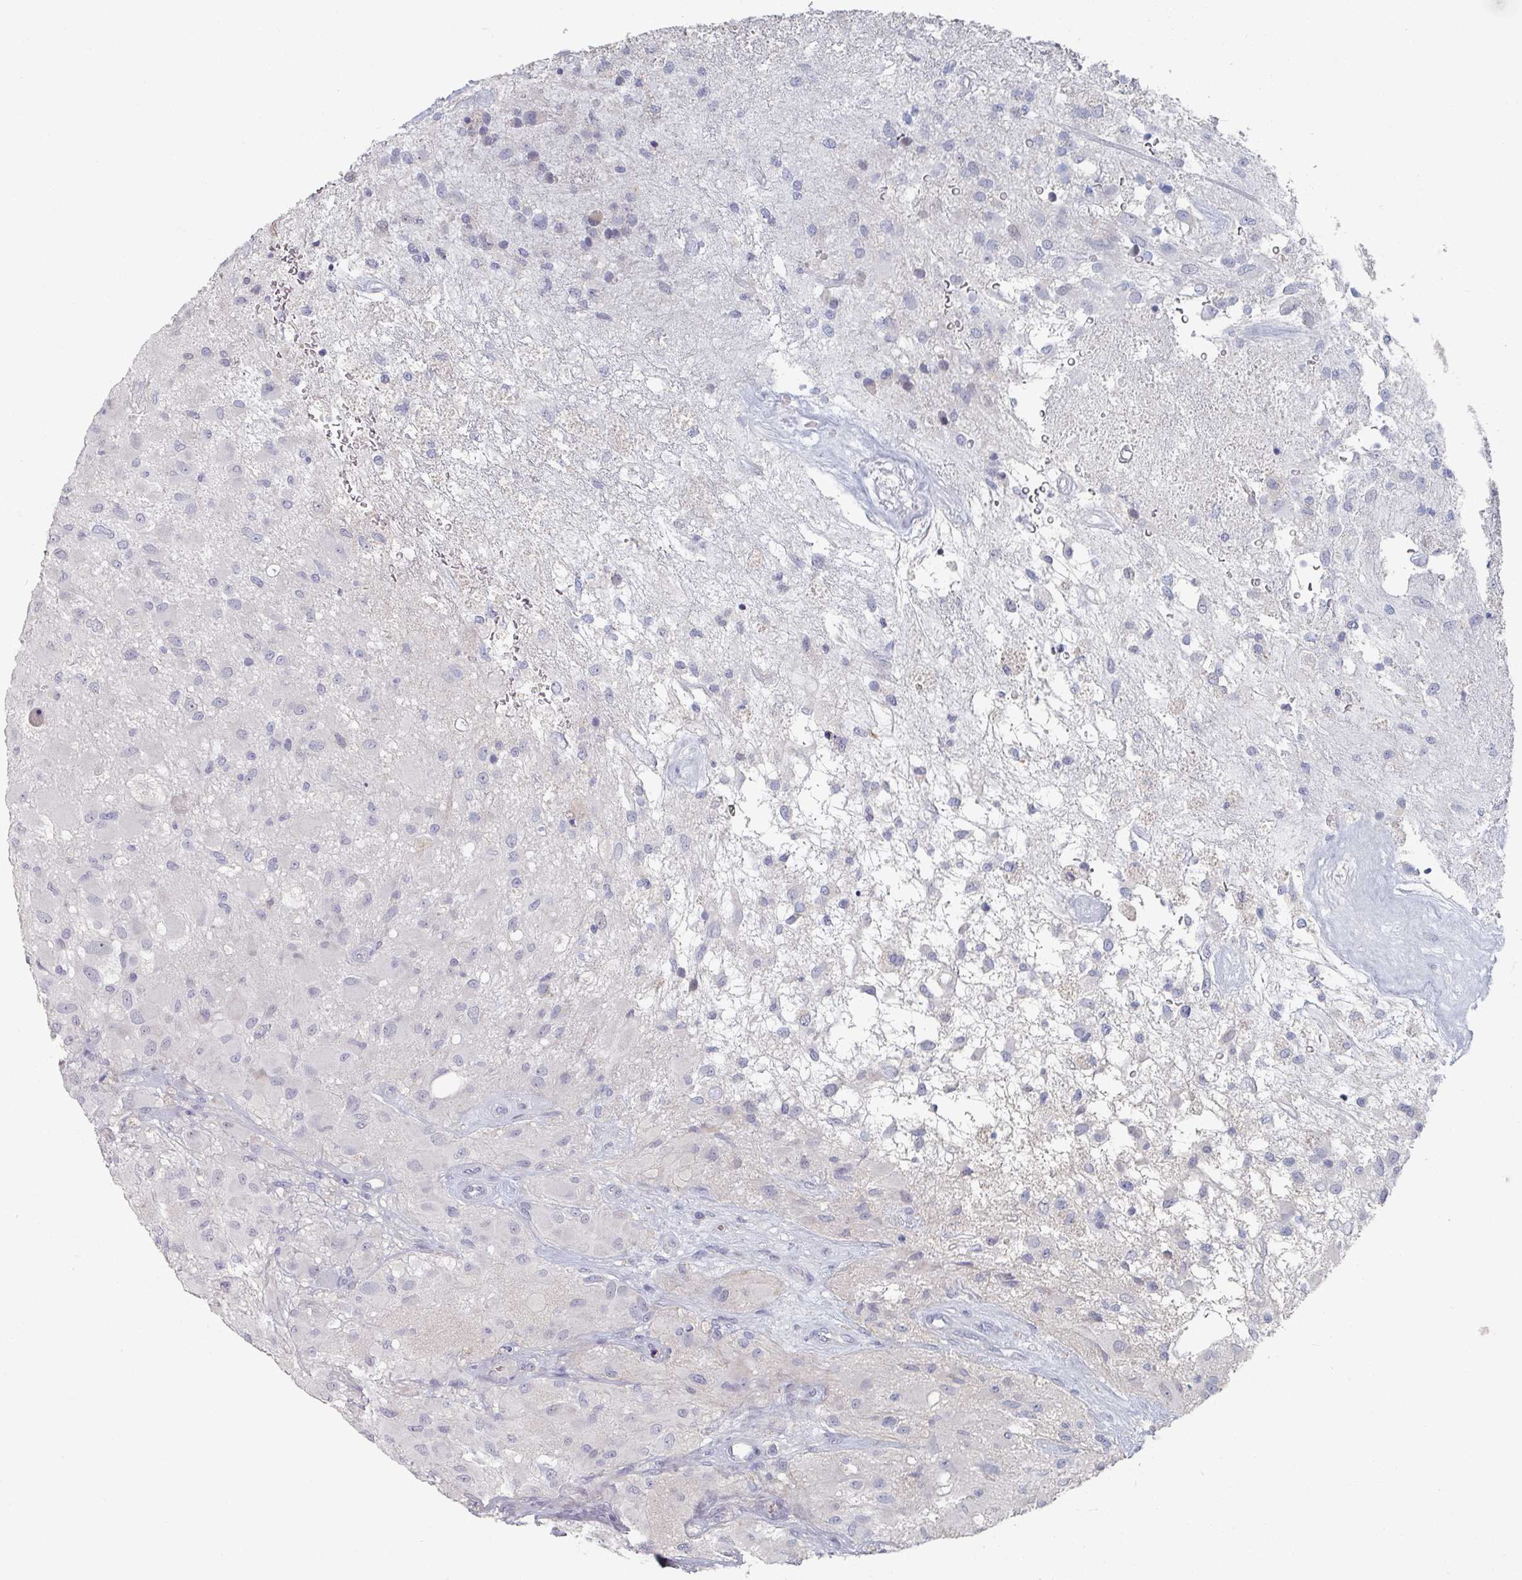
{"staining": {"intensity": "weak", "quantity": "<25%", "location": "nuclear"}, "tissue": "glioma", "cell_type": "Tumor cells", "image_type": "cancer", "snomed": [{"axis": "morphology", "description": "Glioma, malignant, High grade"}, {"axis": "topography", "description": "Brain"}], "caption": "Immunohistochemistry micrograph of glioma stained for a protein (brown), which demonstrates no expression in tumor cells.", "gene": "EFL1", "patient": {"sex": "female", "age": 67}}